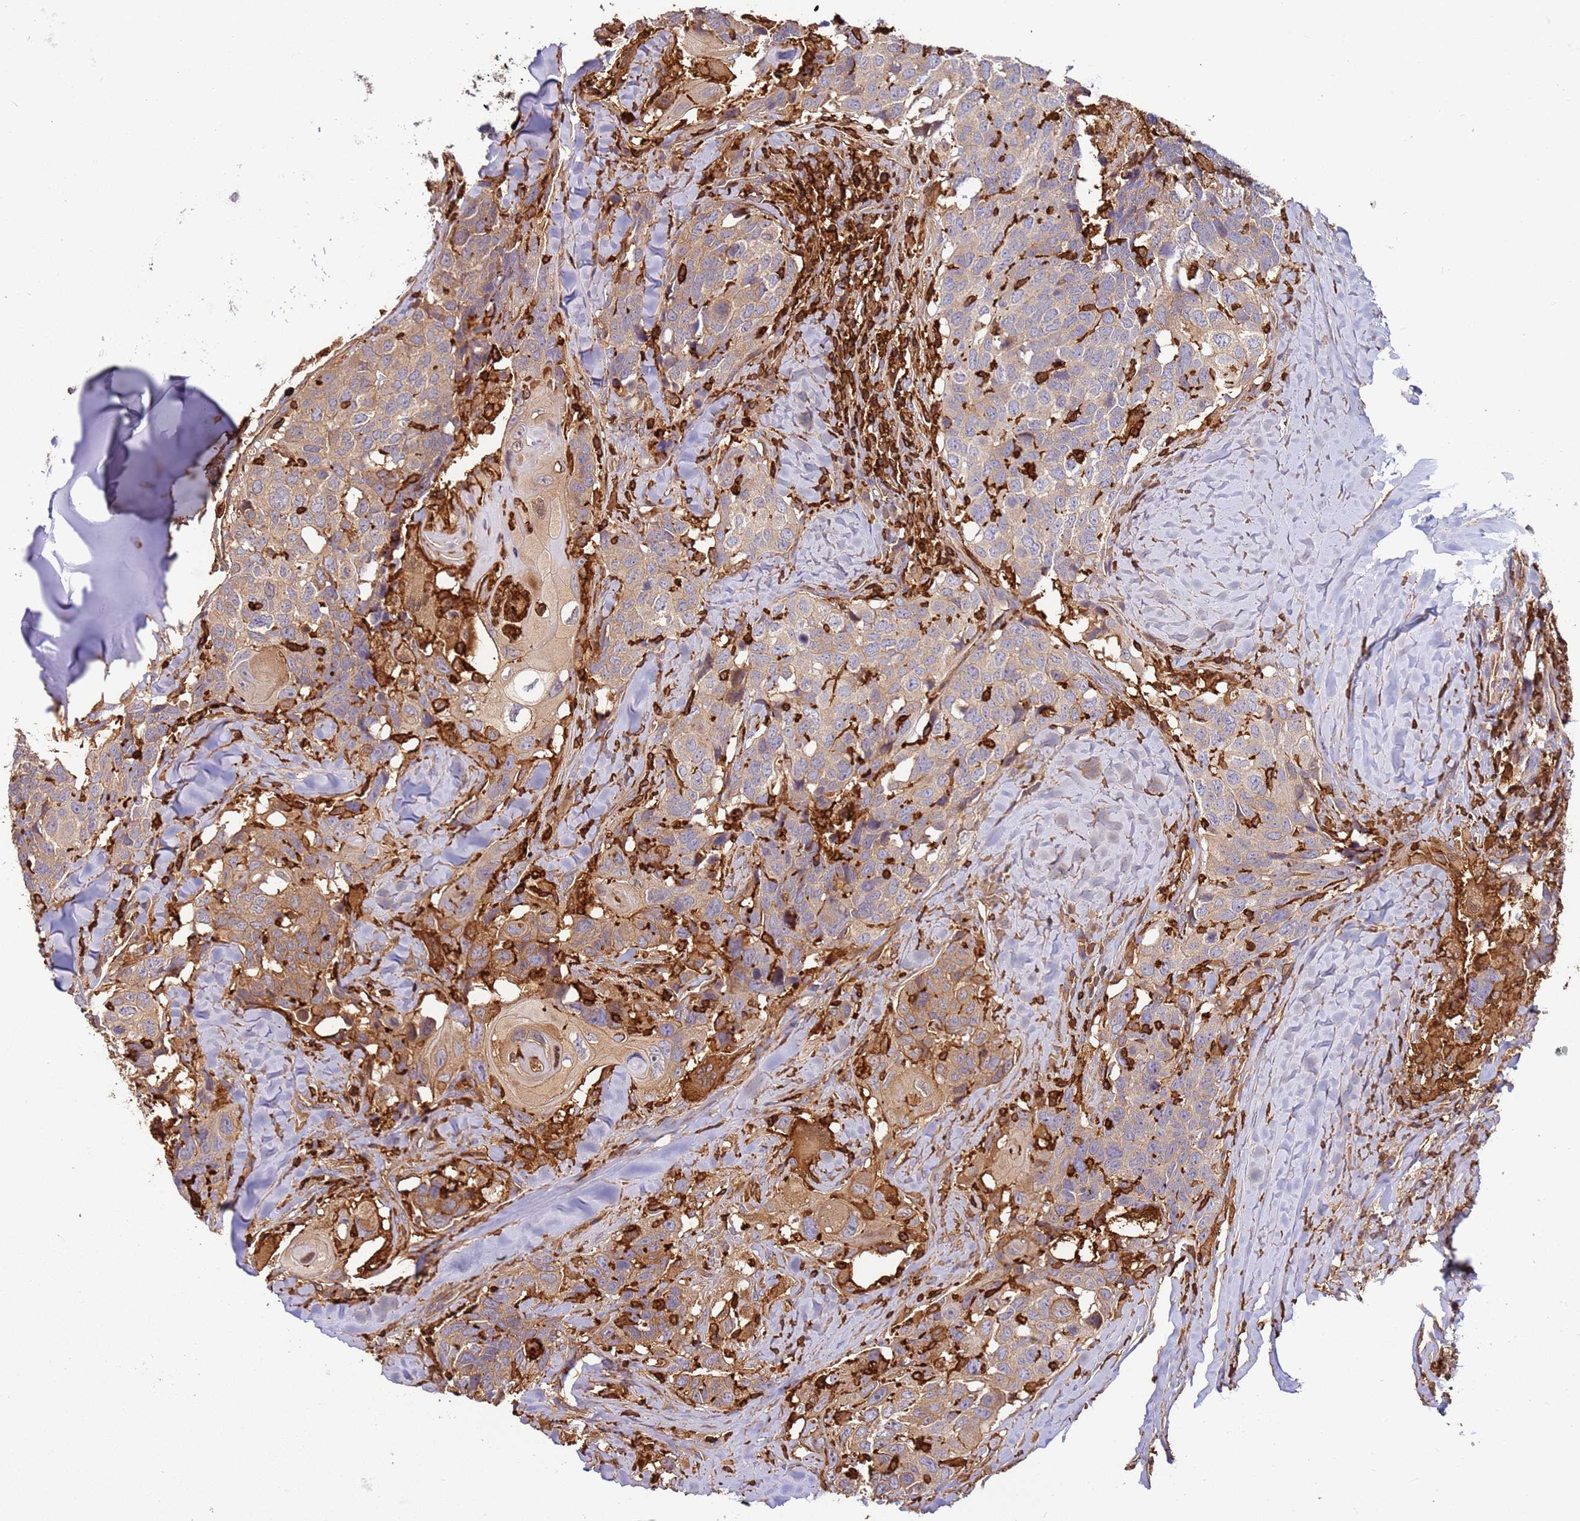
{"staining": {"intensity": "moderate", "quantity": "25%-75%", "location": "cytoplasmic/membranous"}, "tissue": "head and neck cancer", "cell_type": "Tumor cells", "image_type": "cancer", "snomed": [{"axis": "morphology", "description": "Normal tissue, NOS"}, {"axis": "morphology", "description": "Squamous cell carcinoma, NOS"}, {"axis": "topography", "description": "Skeletal muscle"}, {"axis": "topography", "description": "Vascular tissue"}, {"axis": "topography", "description": "Peripheral nerve tissue"}, {"axis": "topography", "description": "Head-Neck"}], "caption": "A brown stain highlights moderate cytoplasmic/membranous positivity of a protein in head and neck cancer tumor cells. (DAB = brown stain, brightfield microscopy at high magnification).", "gene": "OR6P1", "patient": {"sex": "male", "age": 66}}